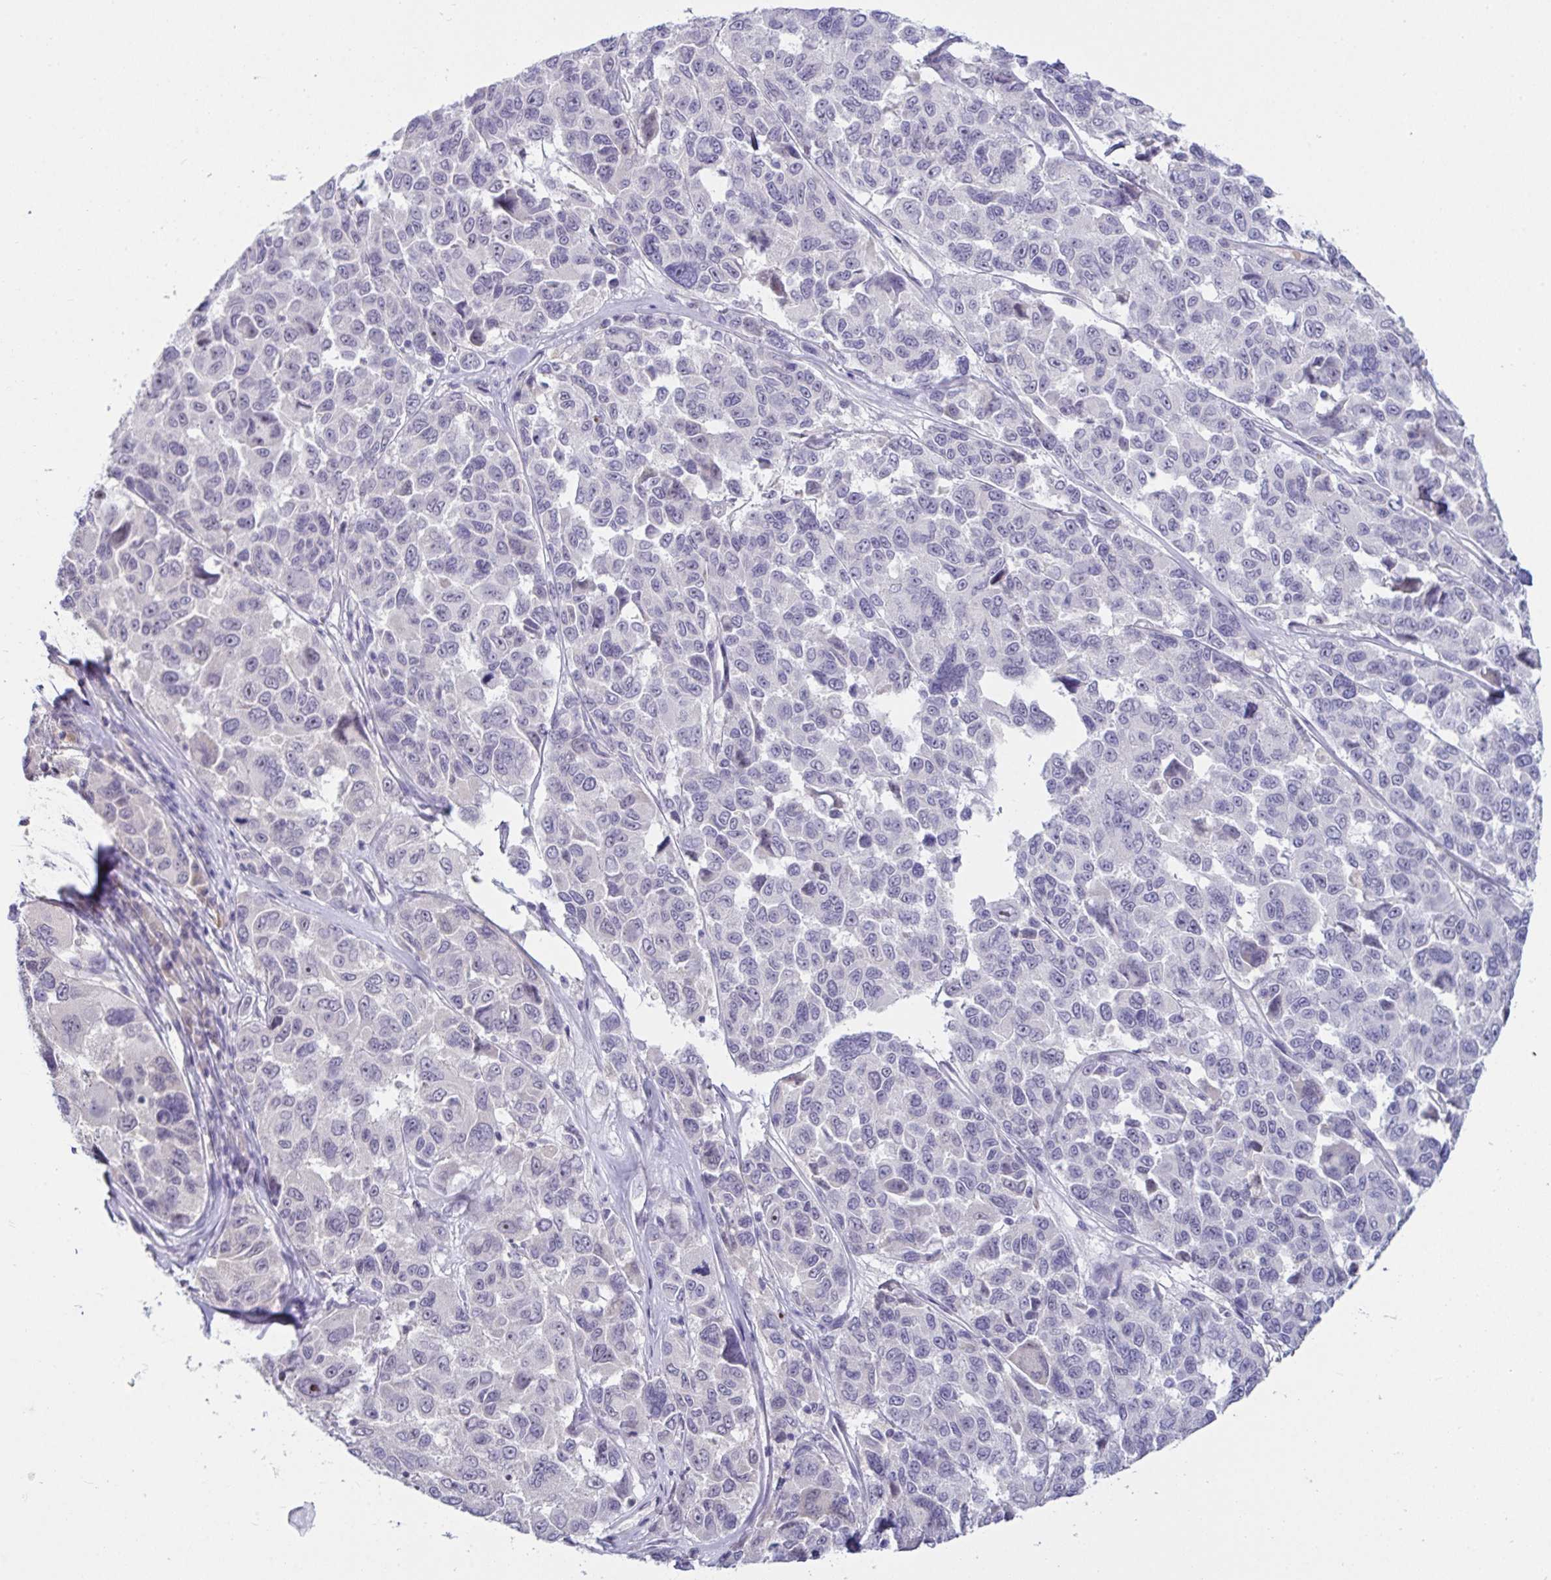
{"staining": {"intensity": "negative", "quantity": "none", "location": "none"}, "tissue": "melanoma", "cell_type": "Tumor cells", "image_type": "cancer", "snomed": [{"axis": "morphology", "description": "Malignant melanoma, NOS"}, {"axis": "topography", "description": "Skin"}], "caption": "DAB immunohistochemical staining of malignant melanoma shows no significant positivity in tumor cells.", "gene": "MYC", "patient": {"sex": "female", "age": 66}}